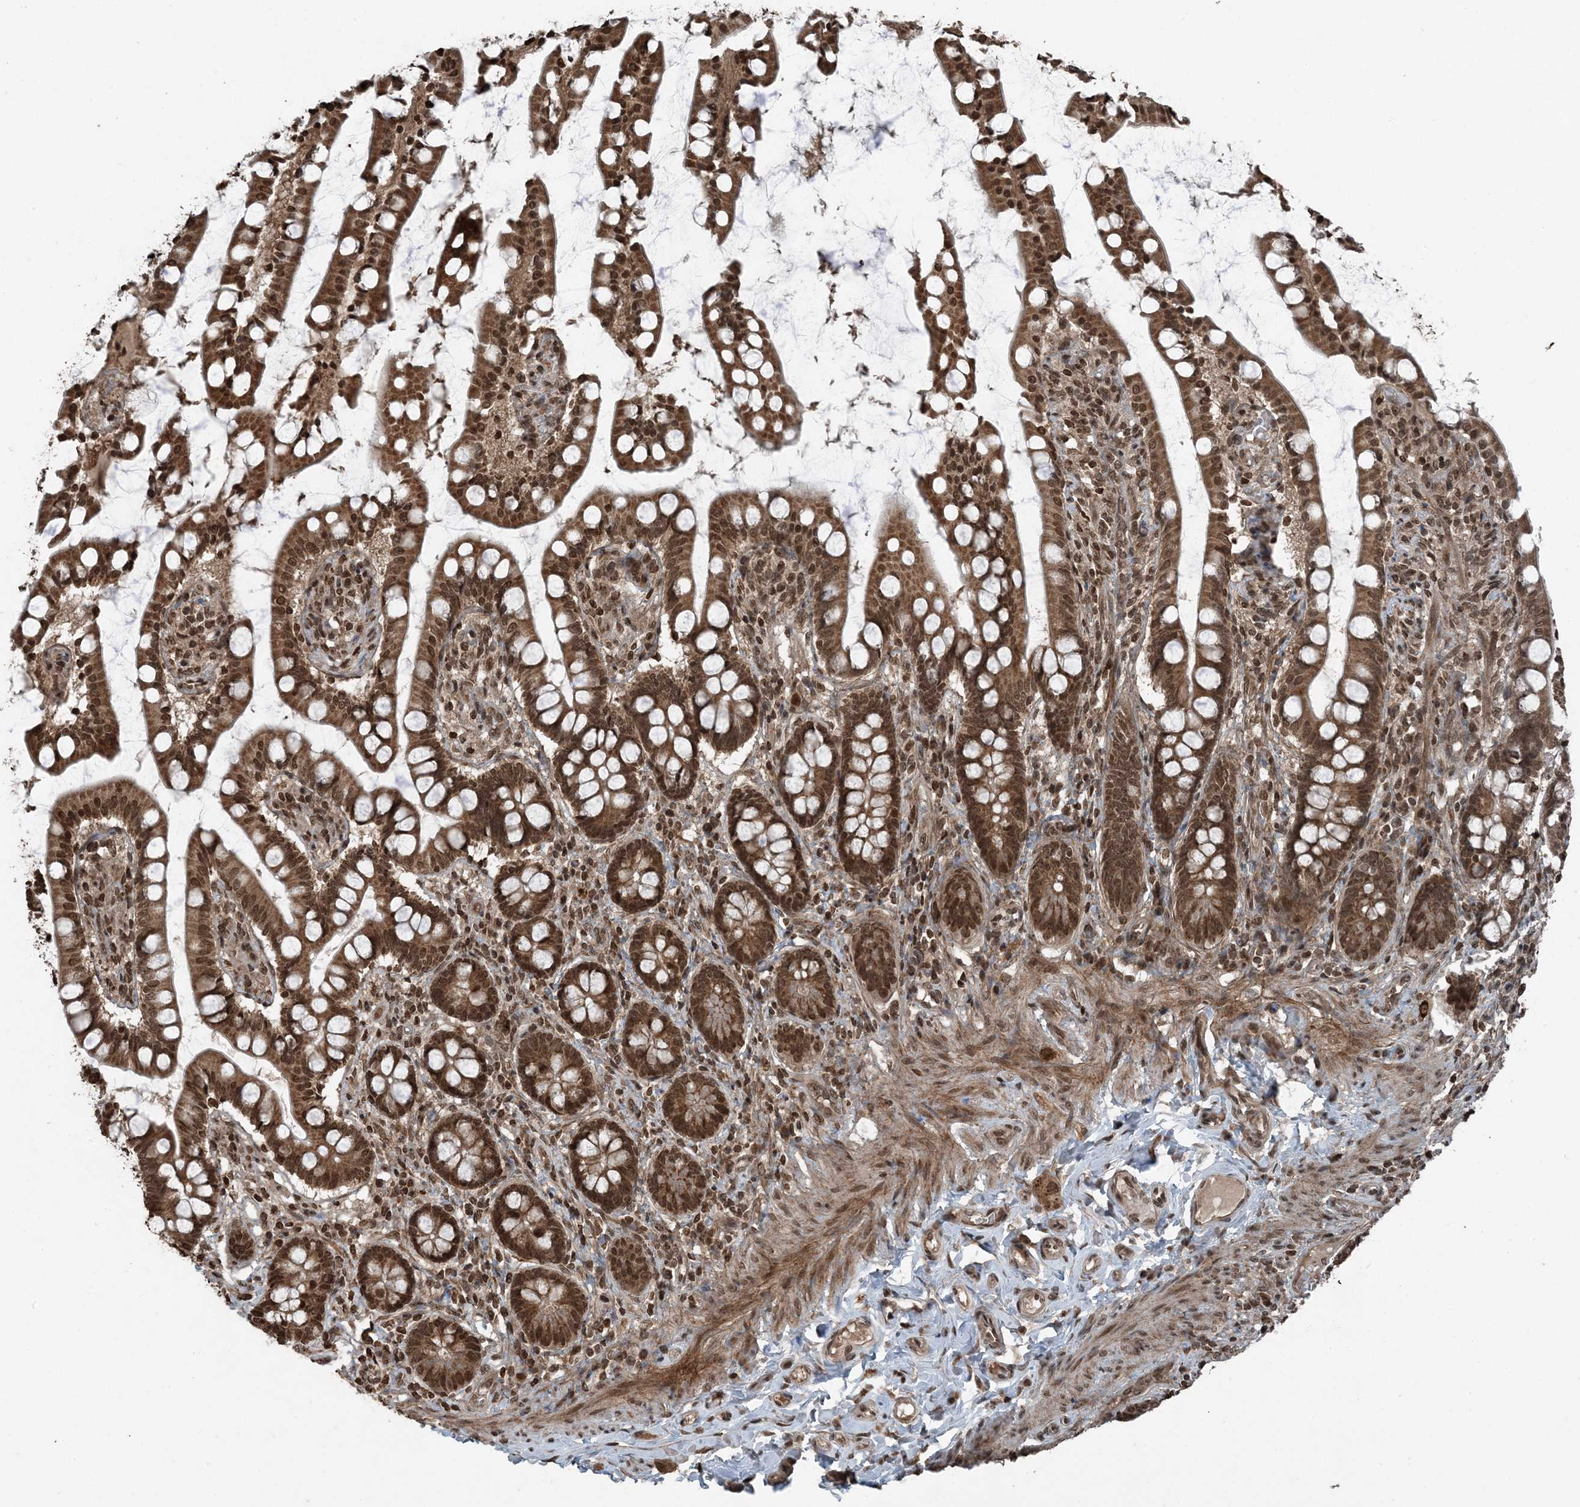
{"staining": {"intensity": "strong", "quantity": ">75%", "location": "cytoplasmic/membranous,nuclear"}, "tissue": "small intestine", "cell_type": "Glandular cells", "image_type": "normal", "snomed": [{"axis": "morphology", "description": "Normal tissue, NOS"}, {"axis": "topography", "description": "Small intestine"}], "caption": "Immunohistochemistry (IHC) of normal small intestine exhibits high levels of strong cytoplasmic/membranous,nuclear positivity in about >75% of glandular cells.", "gene": "ZFAND2B", "patient": {"sex": "male", "age": 52}}